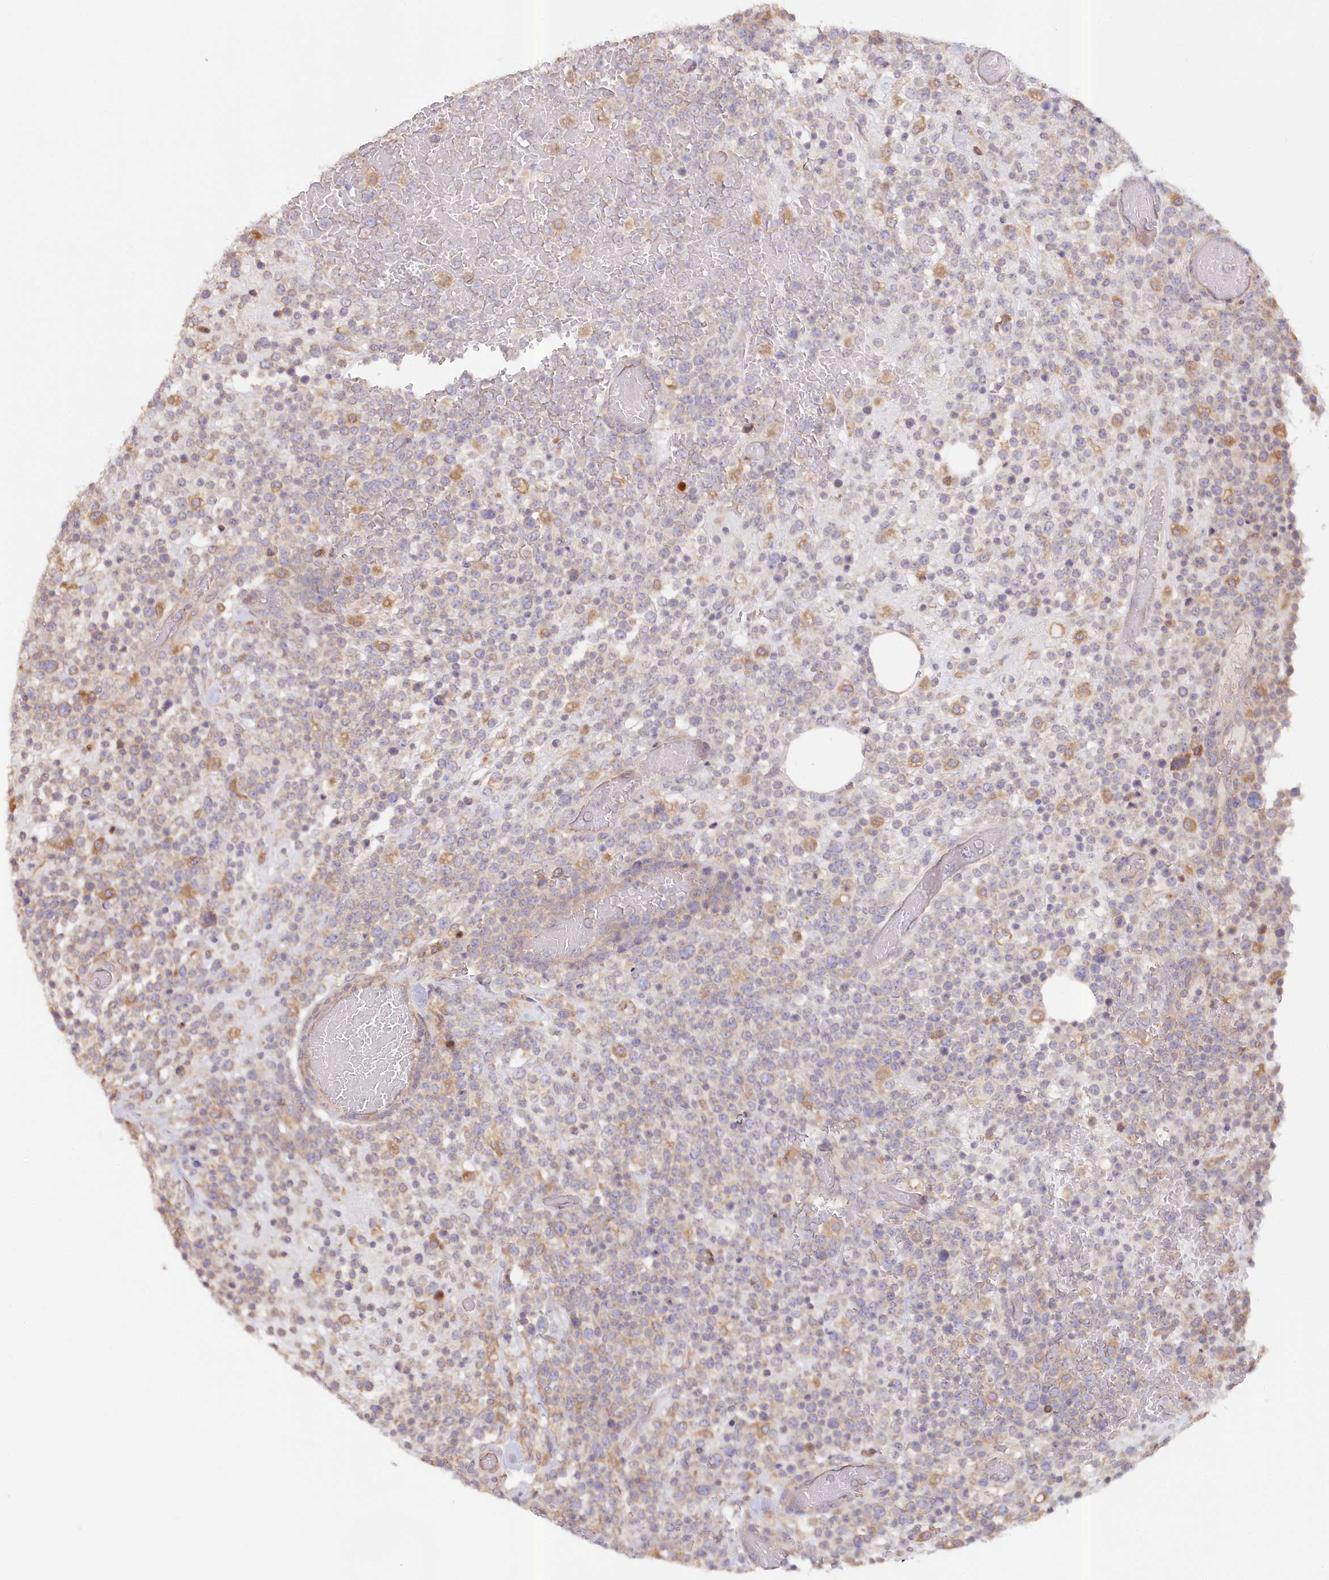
{"staining": {"intensity": "moderate", "quantity": "<25%", "location": "cytoplasmic/membranous"}, "tissue": "lymphoma", "cell_type": "Tumor cells", "image_type": "cancer", "snomed": [{"axis": "morphology", "description": "Malignant lymphoma, non-Hodgkin's type, High grade"}, {"axis": "topography", "description": "Colon"}], "caption": "High-grade malignant lymphoma, non-Hodgkin's type tissue shows moderate cytoplasmic/membranous expression in about <25% of tumor cells", "gene": "PAIP2", "patient": {"sex": "female", "age": 53}}